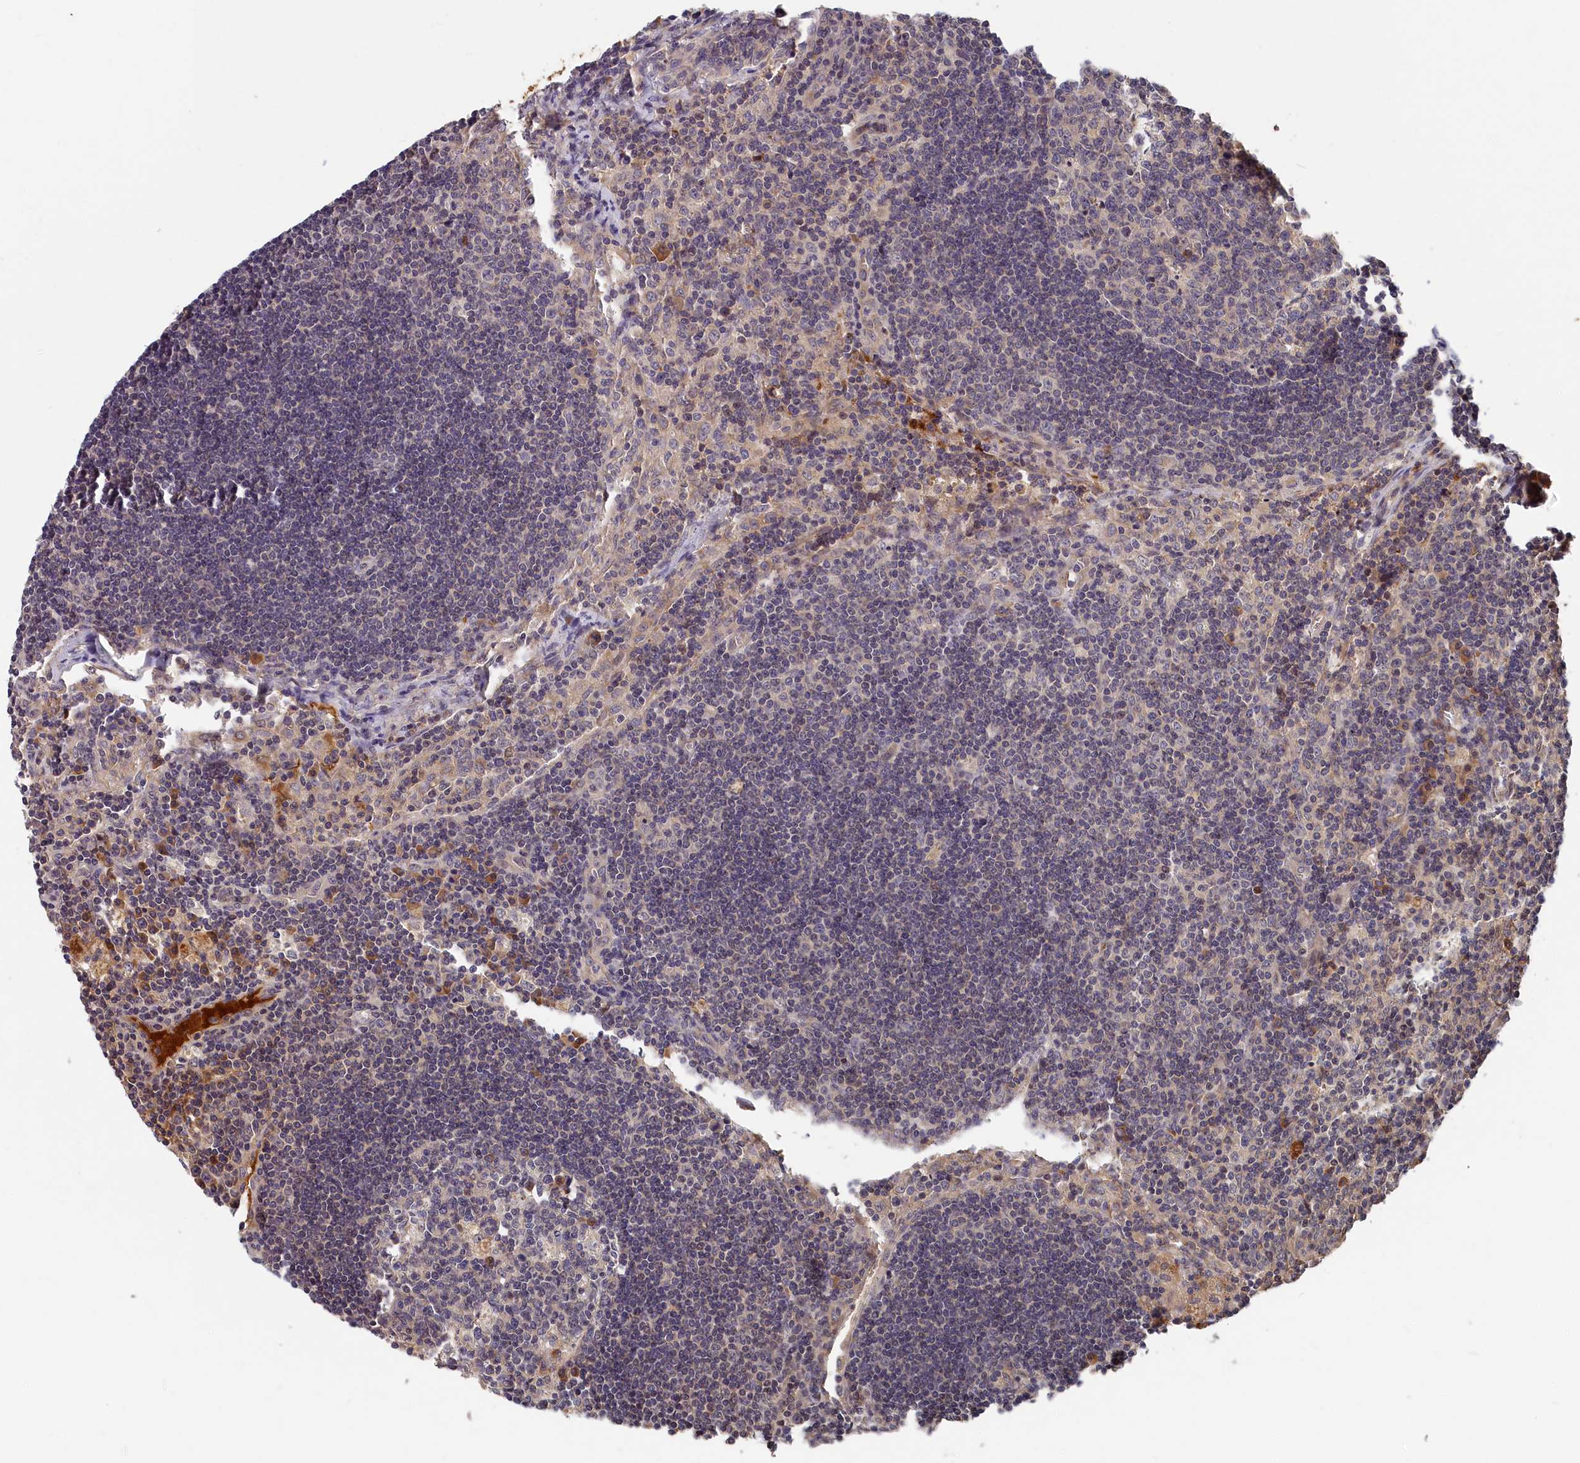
{"staining": {"intensity": "negative", "quantity": "none", "location": "none"}, "tissue": "lymph node", "cell_type": "Germinal center cells", "image_type": "normal", "snomed": [{"axis": "morphology", "description": "Normal tissue, NOS"}, {"axis": "topography", "description": "Lymph node"}], "caption": "IHC image of normal lymph node: lymph node stained with DAB shows no significant protein expression in germinal center cells. (Immunohistochemistry, brightfield microscopy, high magnification).", "gene": "ITIH1", "patient": {"sex": "male", "age": 58}}